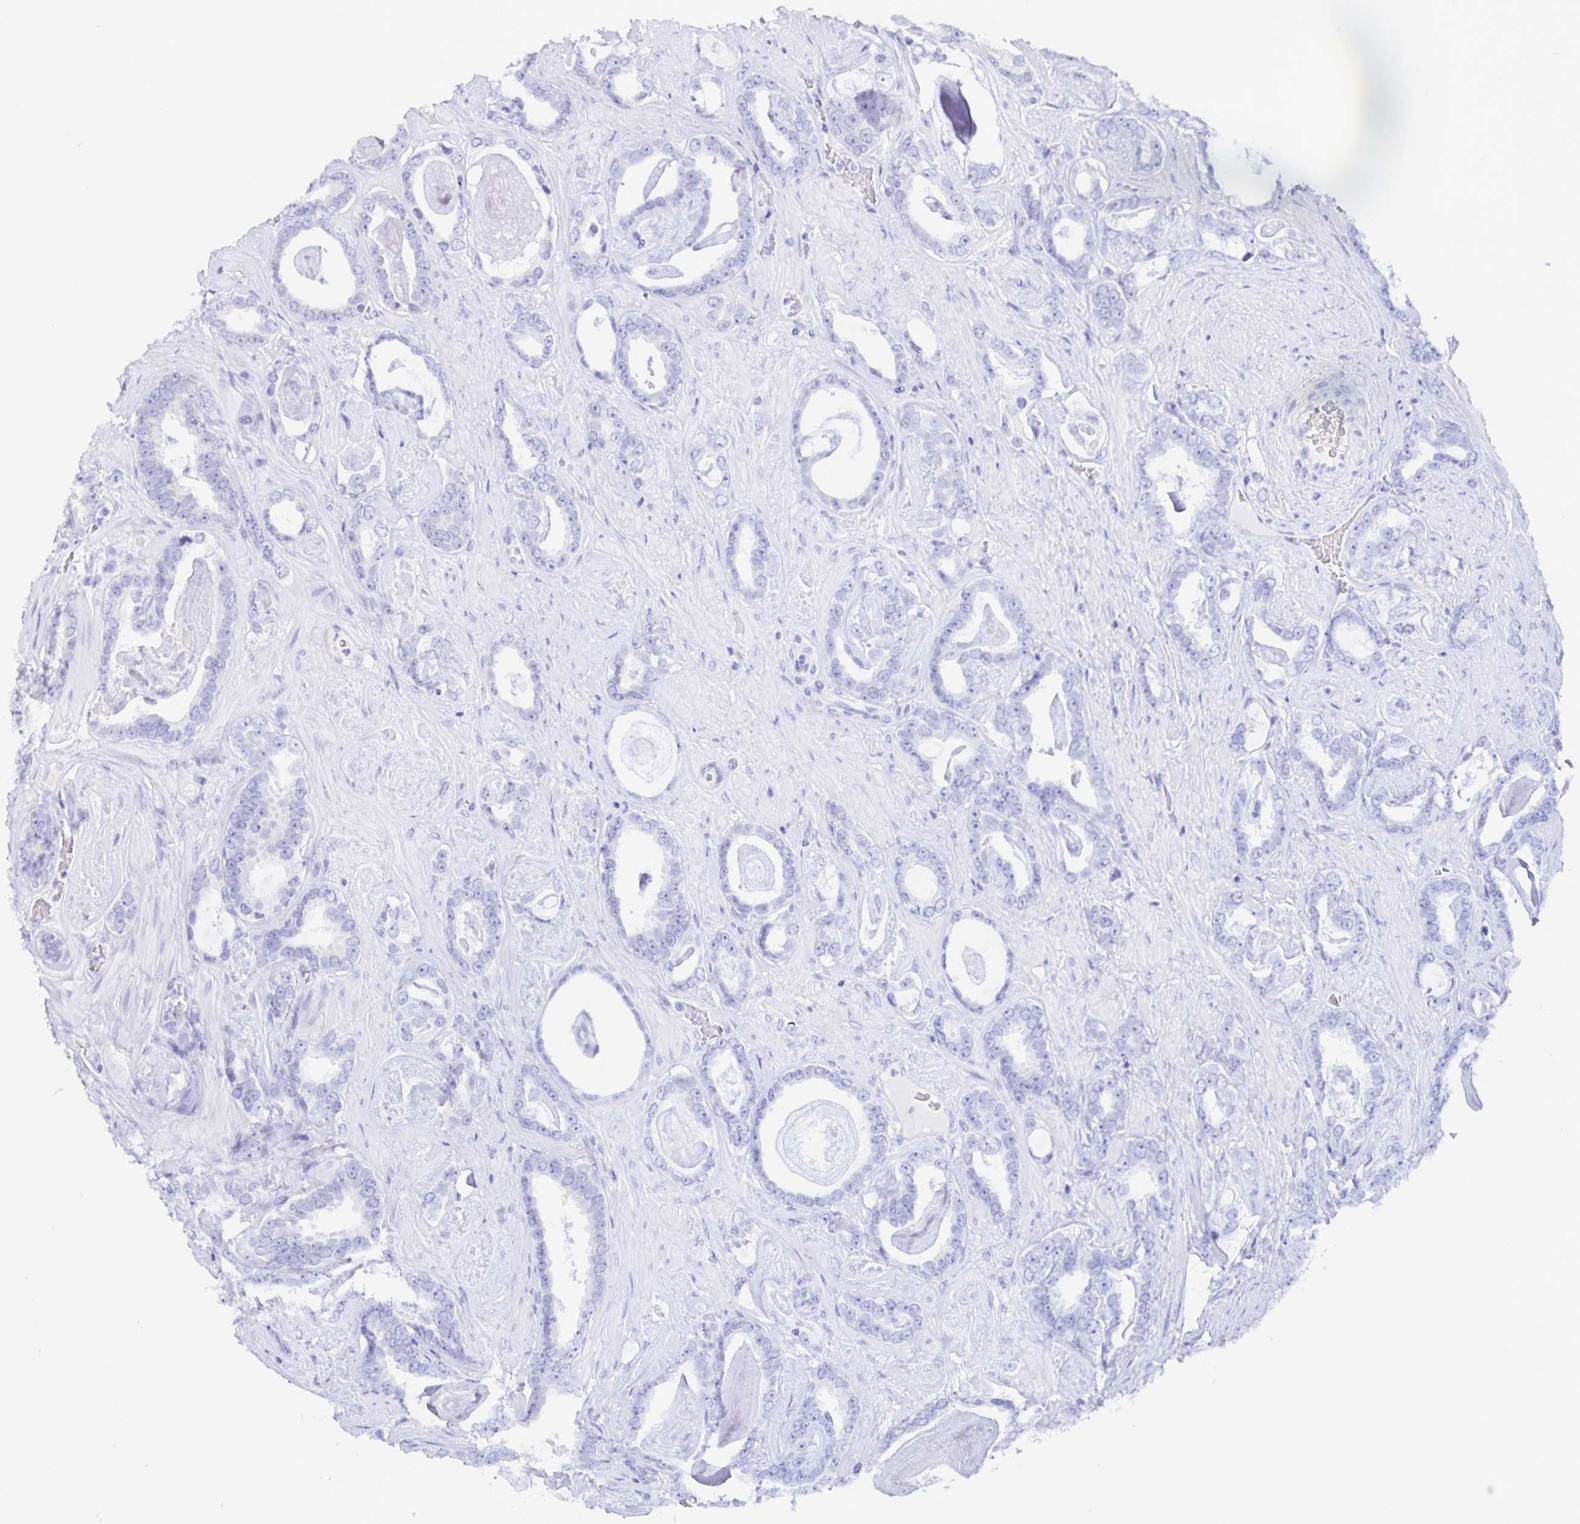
{"staining": {"intensity": "negative", "quantity": "none", "location": "none"}, "tissue": "prostate cancer", "cell_type": "Tumor cells", "image_type": "cancer", "snomed": [{"axis": "morphology", "description": "Adenocarcinoma, High grade"}, {"axis": "topography", "description": "Prostate"}], "caption": "High magnification brightfield microscopy of prostate cancer stained with DAB (3,3'-diaminobenzidine) (brown) and counterstained with hematoxylin (blue): tumor cells show no significant staining.", "gene": "RPL36A", "patient": {"sex": "male", "age": 63}}